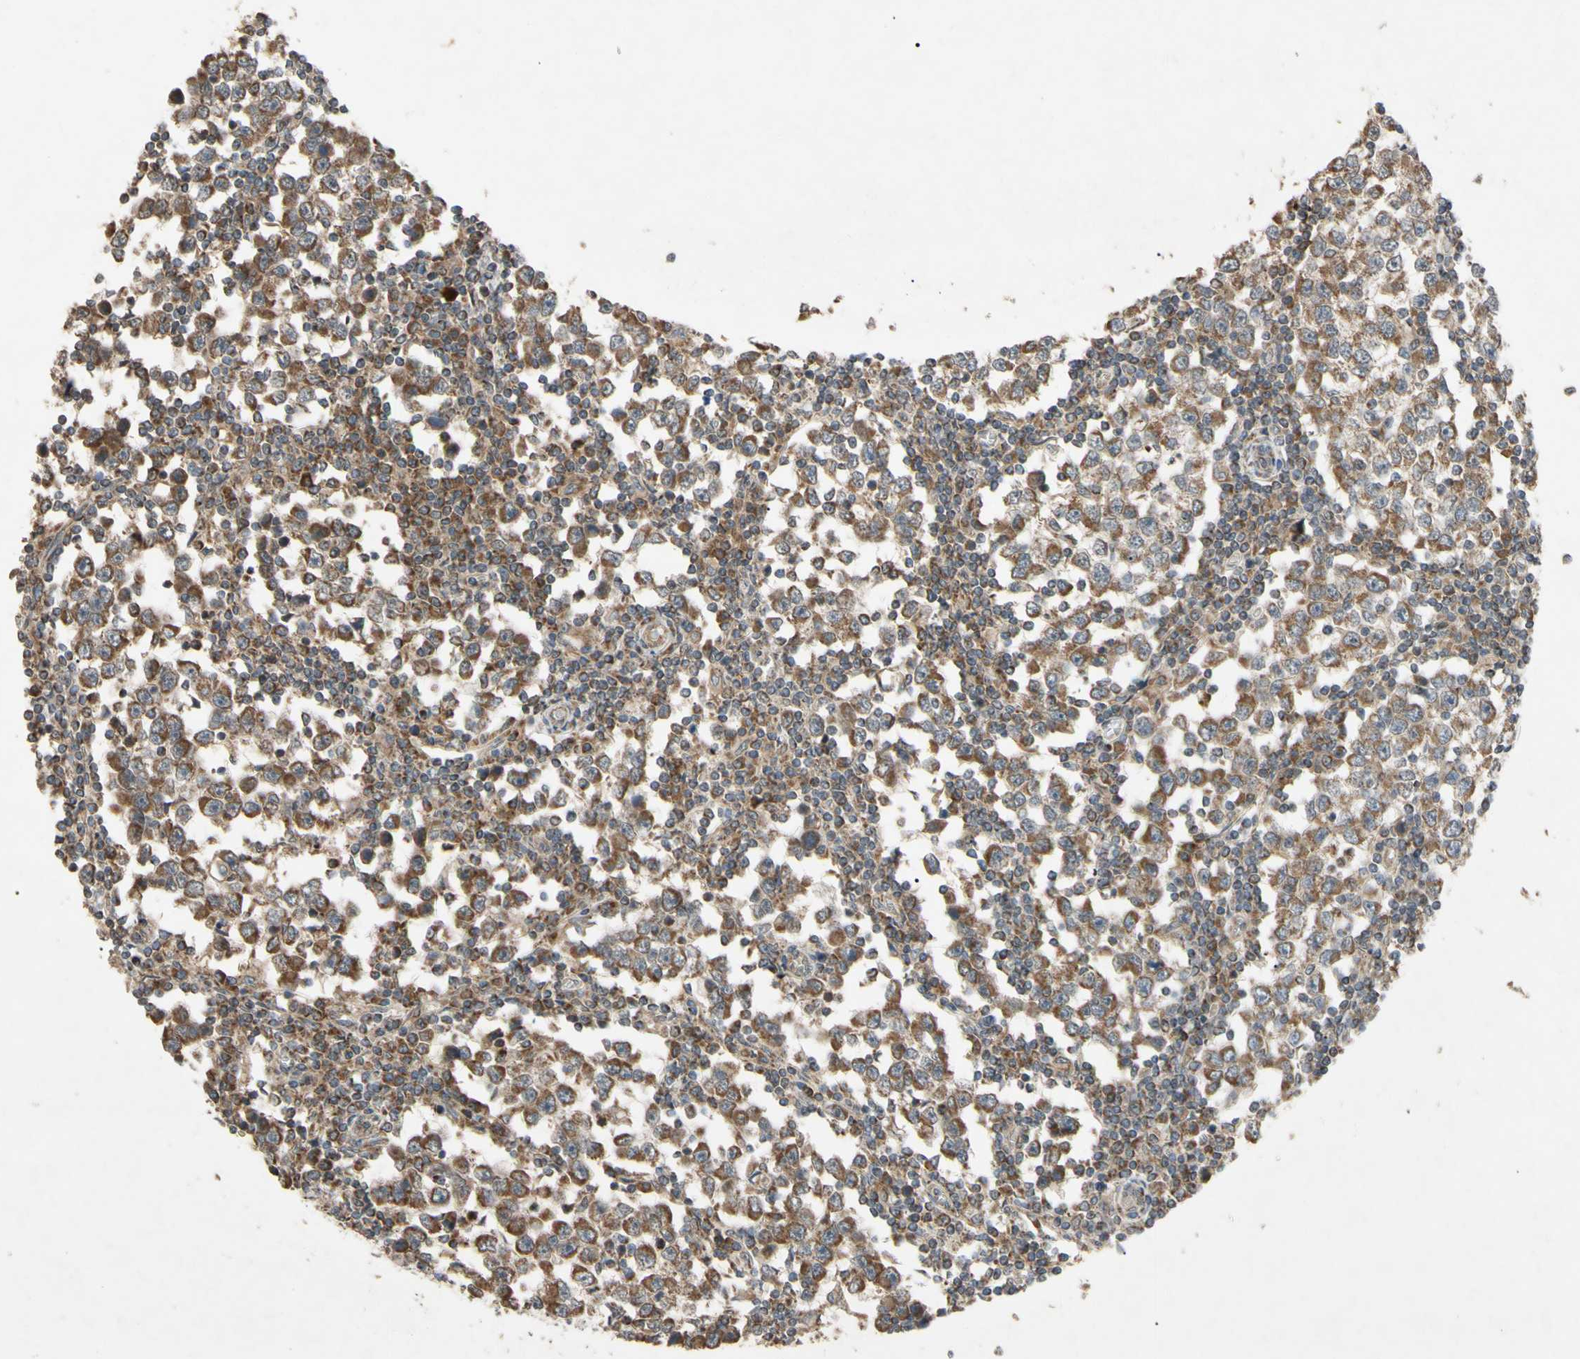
{"staining": {"intensity": "moderate", "quantity": ">75%", "location": "cytoplasmic/membranous"}, "tissue": "testis cancer", "cell_type": "Tumor cells", "image_type": "cancer", "snomed": [{"axis": "morphology", "description": "Seminoma, NOS"}, {"axis": "topography", "description": "Testis"}], "caption": "Protein expression analysis of human testis seminoma reveals moderate cytoplasmic/membranous positivity in approximately >75% of tumor cells. (DAB (3,3'-diaminobenzidine) IHC, brown staining for protein, blue staining for nuclei).", "gene": "CD164", "patient": {"sex": "male", "age": 65}}